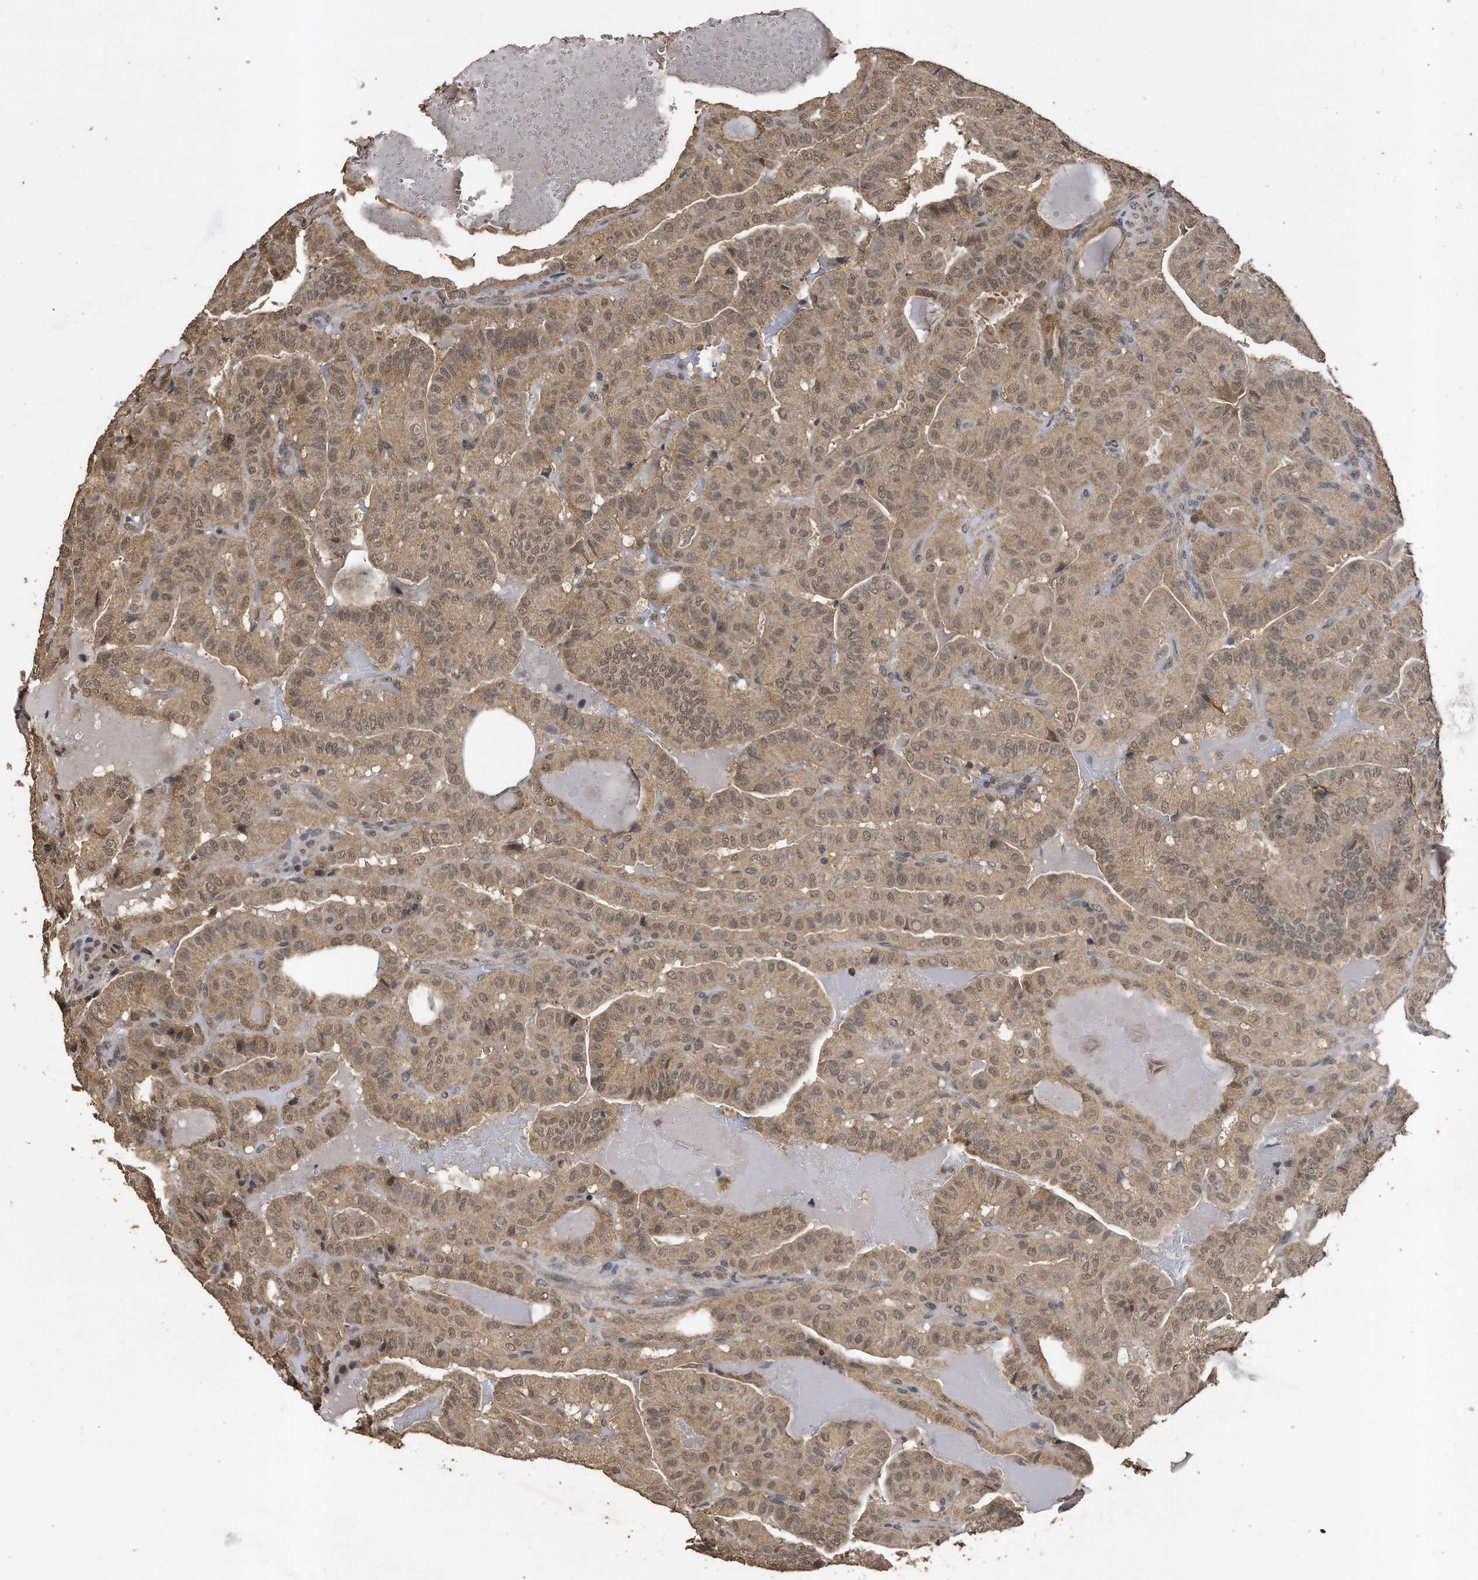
{"staining": {"intensity": "weak", "quantity": ">75%", "location": "cytoplasmic/membranous,nuclear"}, "tissue": "thyroid cancer", "cell_type": "Tumor cells", "image_type": "cancer", "snomed": [{"axis": "morphology", "description": "Papillary adenocarcinoma, NOS"}, {"axis": "topography", "description": "Thyroid gland"}], "caption": "Human thyroid cancer (papillary adenocarcinoma) stained with a protein marker demonstrates weak staining in tumor cells.", "gene": "CRYZL1", "patient": {"sex": "male", "age": 77}}